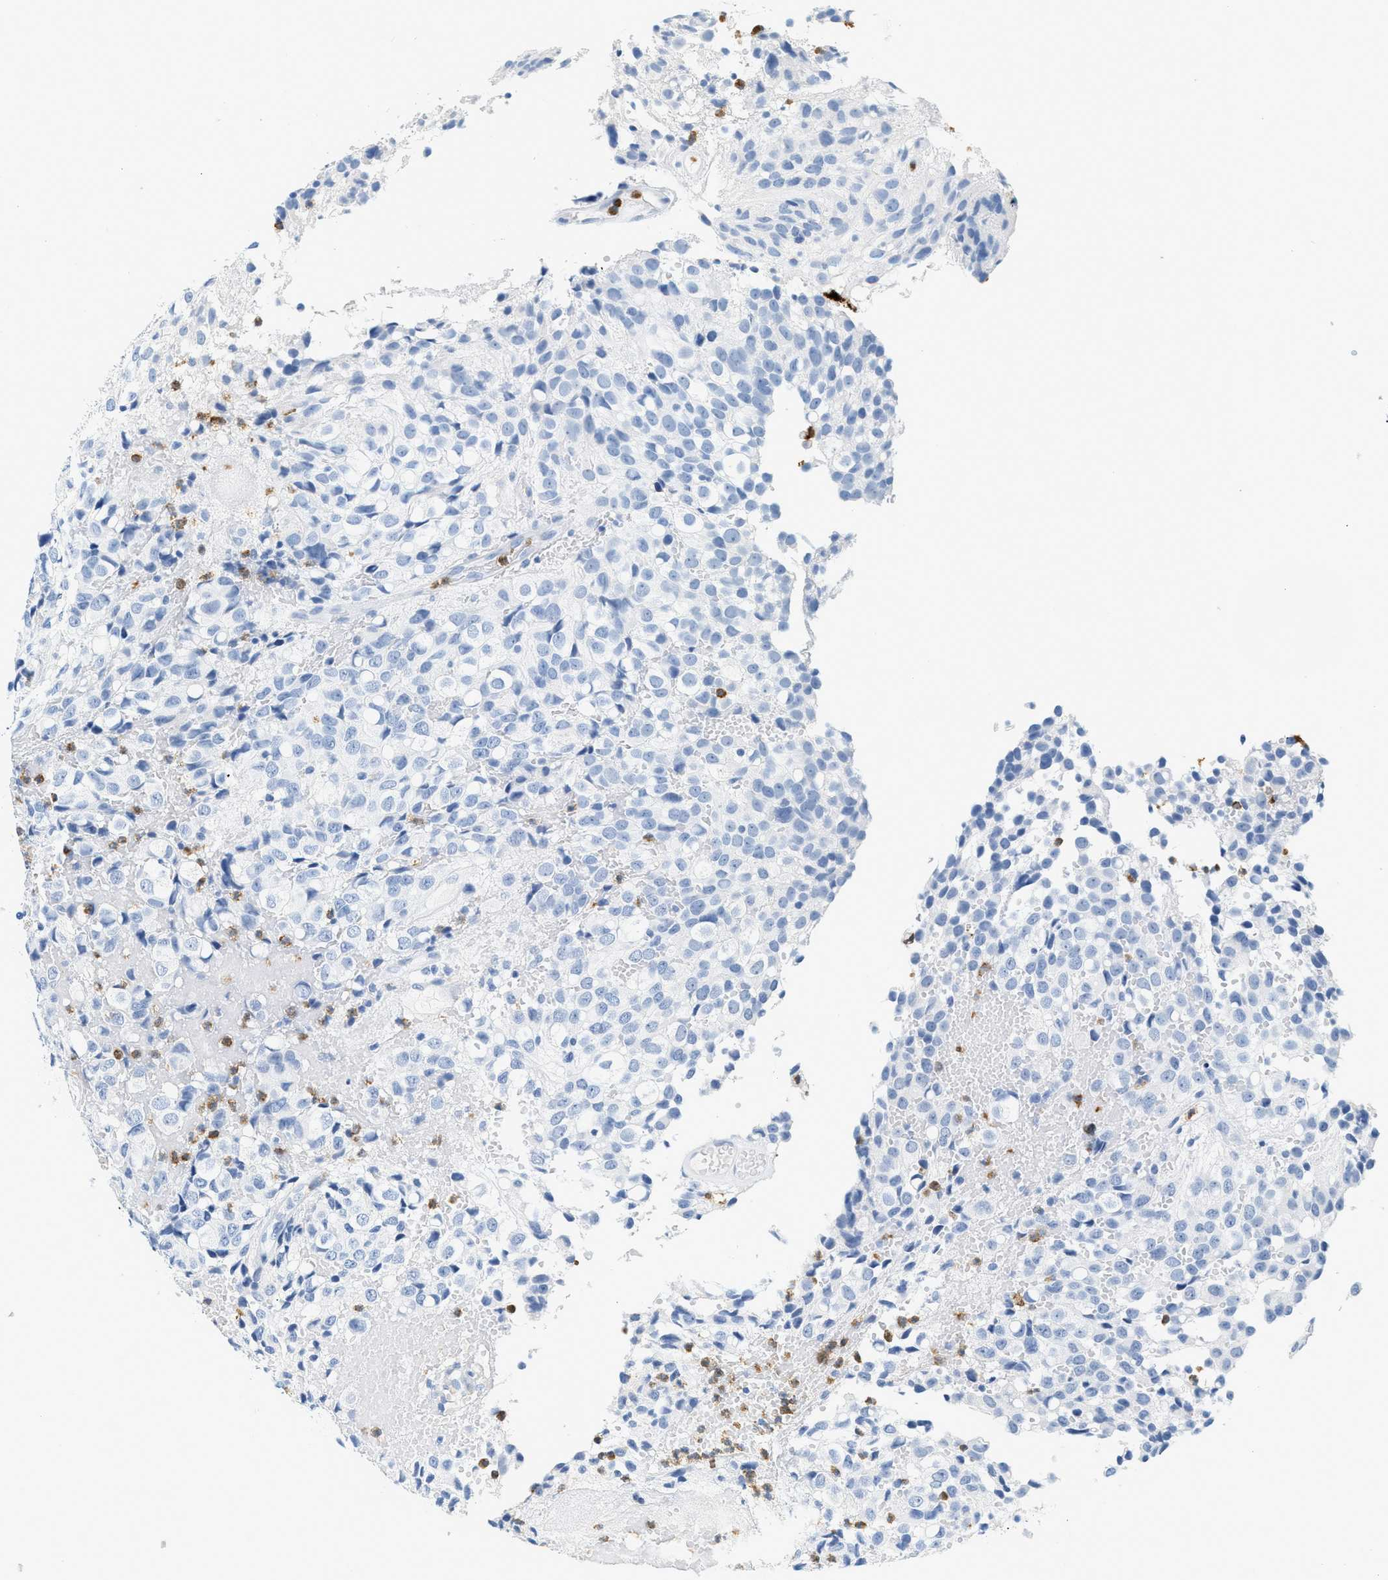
{"staining": {"intensity": "negative", "quantity": "none", "location": "none"}, "tissue": "glioma", "cell_type": "Tumor cells", "image_type": "cancer", "snomed": [{"axis": "morphology", "description": "Glioma, malignant, High grade"}, {"axis": "topography", "description": "Brain"}], "caption": "The immunohistochemistry (IHC) photomicrograph has no significant positivity in tumor cells of malignant high-grade glioma tissue.", "gene": "LCN2", "patient": {"sex": "male", "age": 32}}